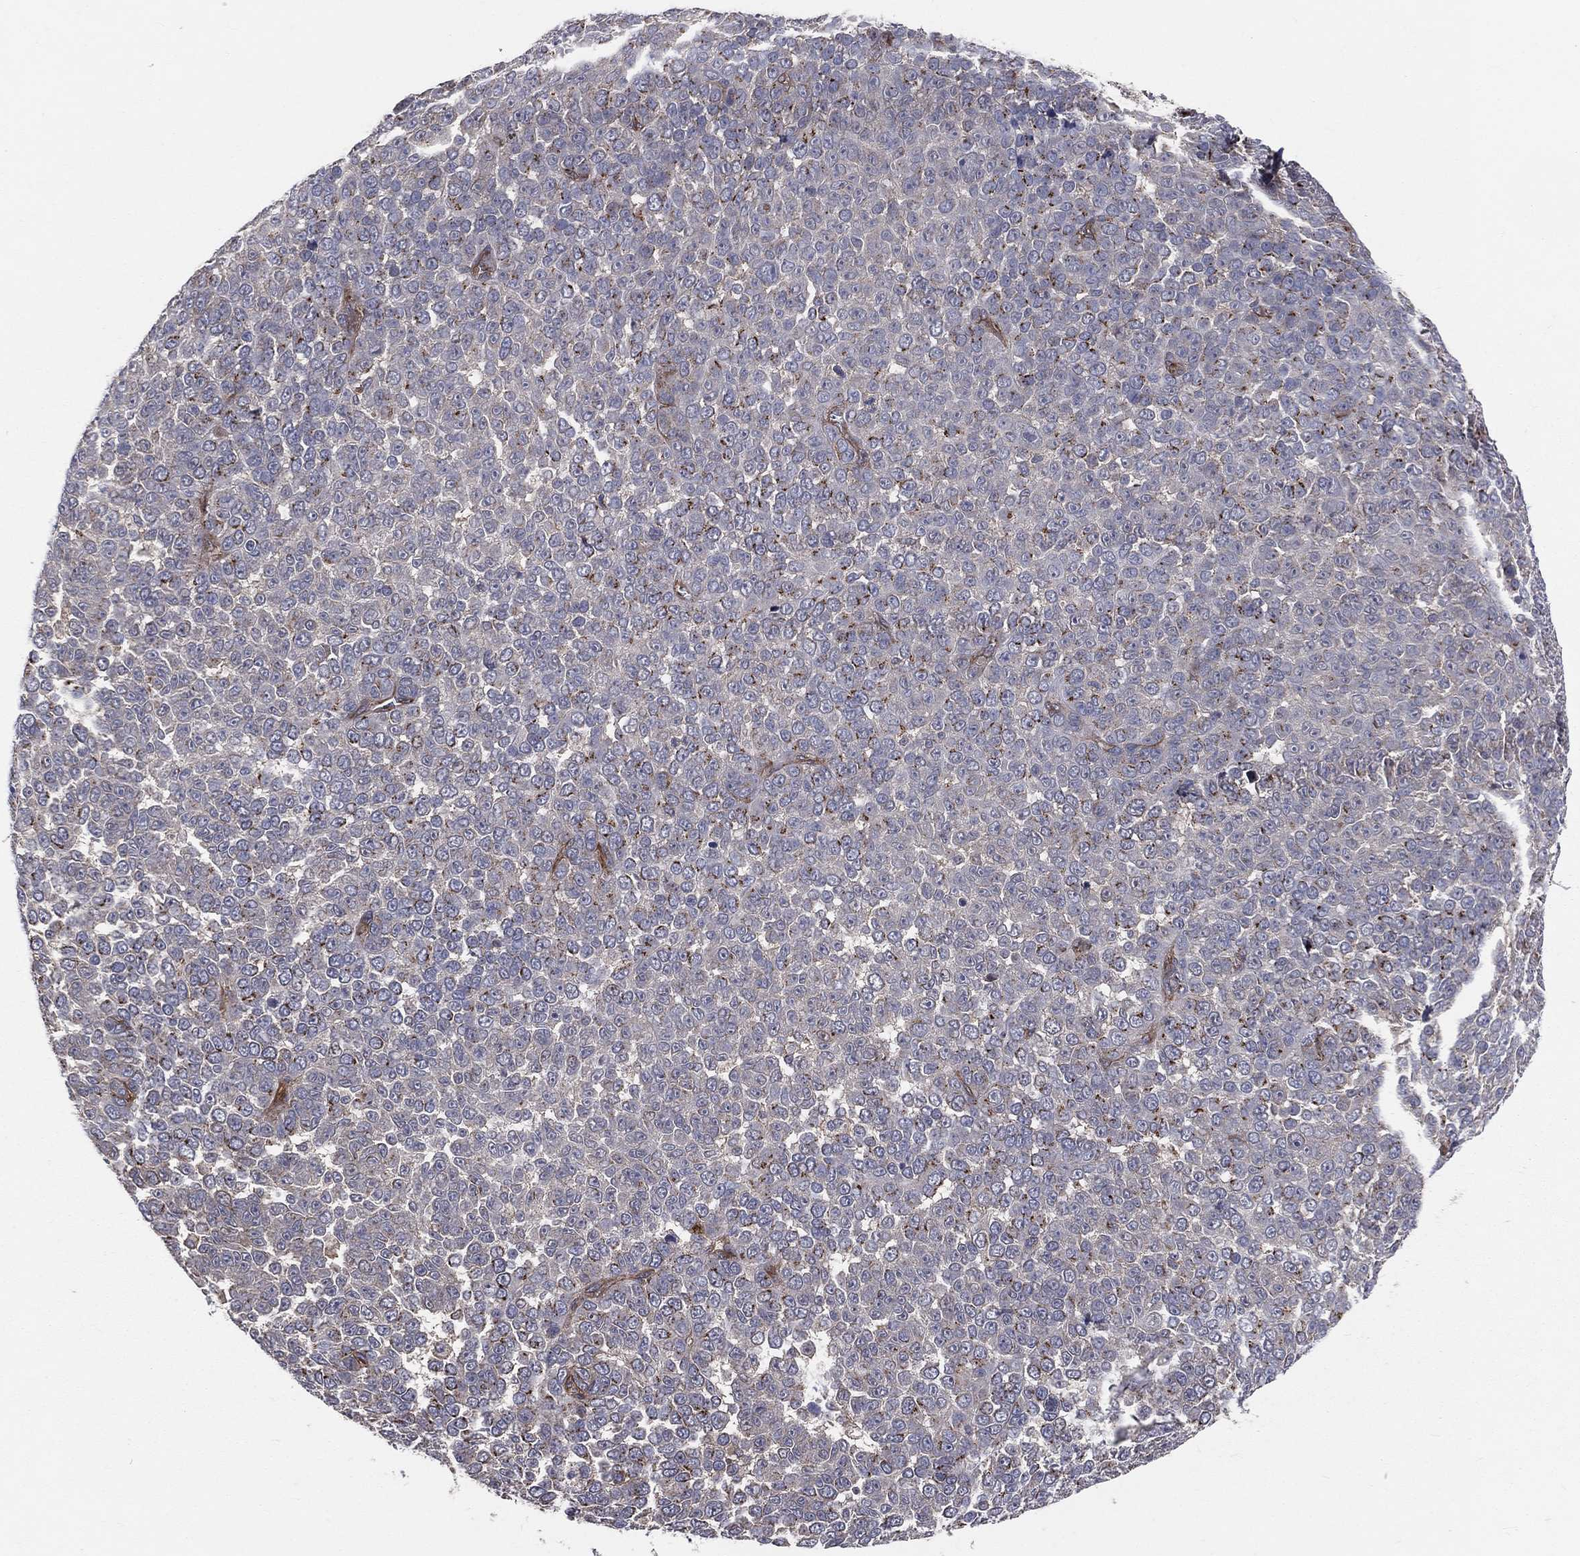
{"staining": {"intensity": "moderate", "quantity": "<25%", "location": "cytoplasmic/membranous"}, "tissue": "melanoma", "cell_type": "Tumor cells", "image_type": "cancer", "snomed": [{"axis": "morphology", "description": "Malignant melanoma, NOS"}, {"axis": "topography", "description": "Skin"}], "caption": "Immunohistochemistry image of neoplastic tissue: melanoma stained using immunohistochemistry (IHC) shows low levels of moderate protein expression localized specifically in the cytoplasmic/membranous of tumor cells, appearing as a cytoplasmic/membranous brown color.", "gene": "ENTPD1", "patient": {"sex": "female", "age": 95}}